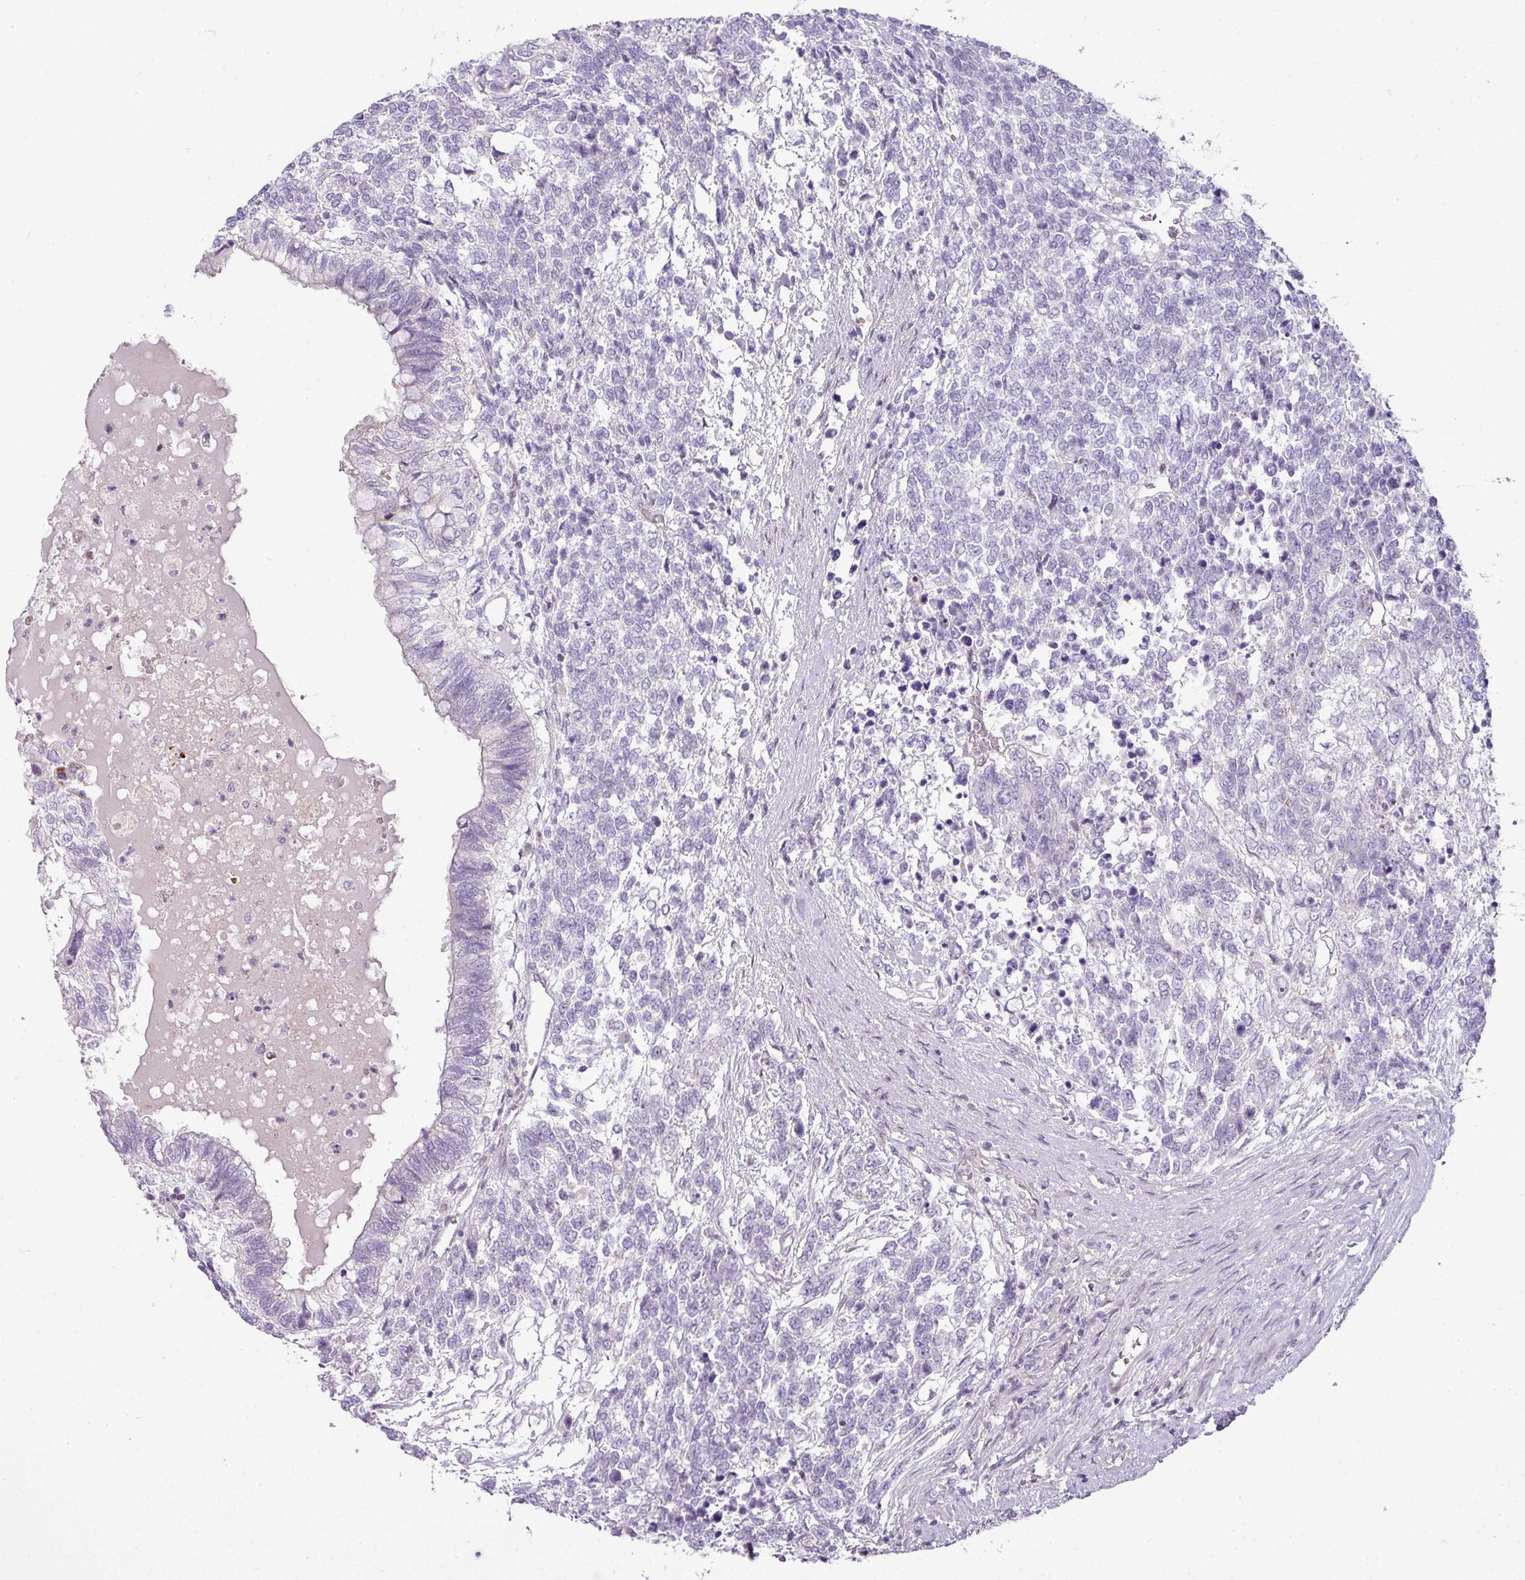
{"staining": {"intensity": "negative", "quantity": "none", "location": "none"}, "tissue": "testis cancer", "cell_type": "Tumor cells", "image_type": "cancer", "snomed": [{"axis": "morphology", "description": "Carcinoma, Embryonal, NOS"}, {"axis": "topography", "description": "Testis"}], "caption": "Tumor cells show no significant protein expression in testis cancer (embryonal carcinoma). (DAB immunohistochemistry (IHC) visualized using brightfield microscopy, high magnification).", "gene": "STAT5A", "patient": {"sex": "male", "age": 23}}